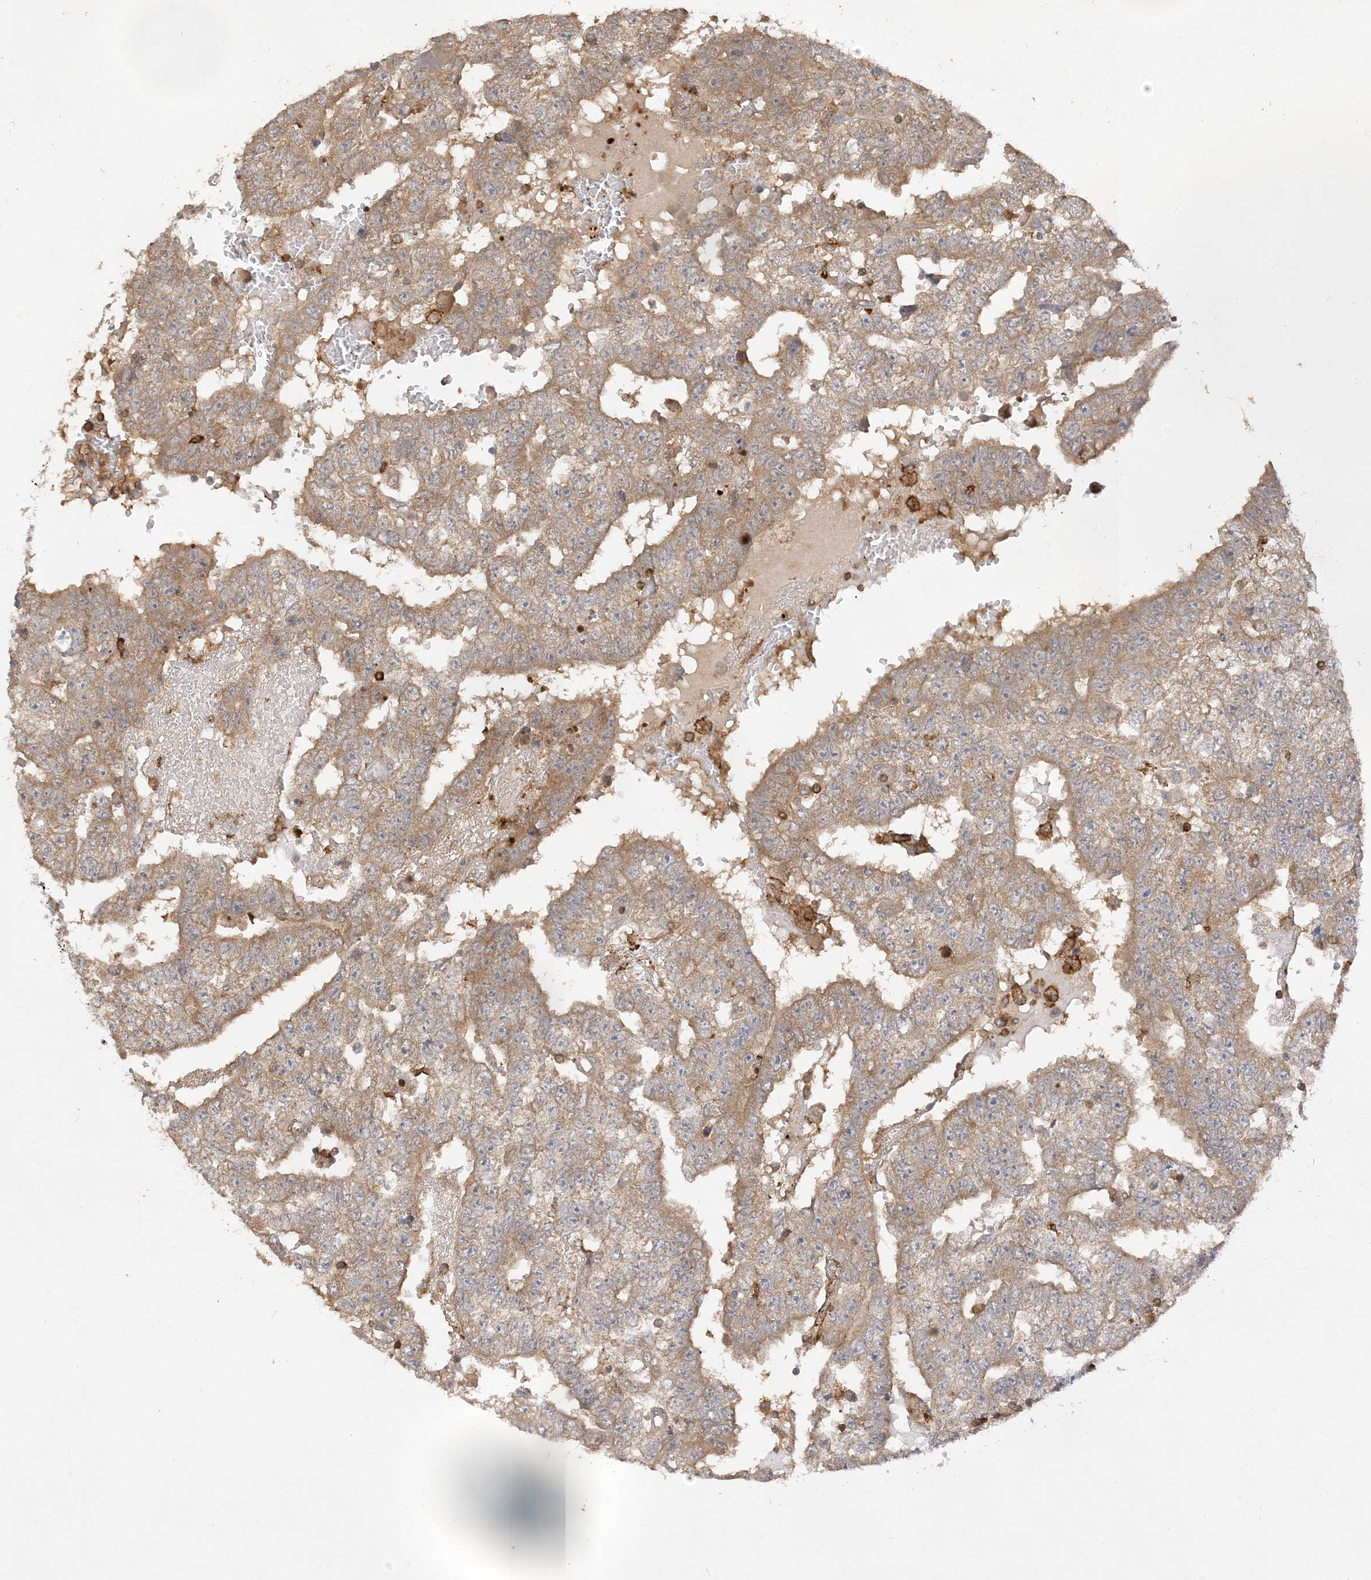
{"staining": {"intensity": "moderate", "quantity": ">75%", "location": "cytoplasmic/membranous"}, "tissue": "testis cancer", "cell_type": "Tumor cells", "image_type": "cancer", "snomed": [{"axis": "morphology", "description": "Carcinoma, Embryonal, NOS"}, {"axis": "topography", "description": "Testis"}], "caption": "Immunohistochemistry (IHC) (DAB) staining of embryonal carcinoma (testis) reveals moderate cytoplasmic/membranous protein staining in approximately >75% of tumor cells.", "gene": "PHACTR2", "patient": {"sex": "male", "age": 25}}